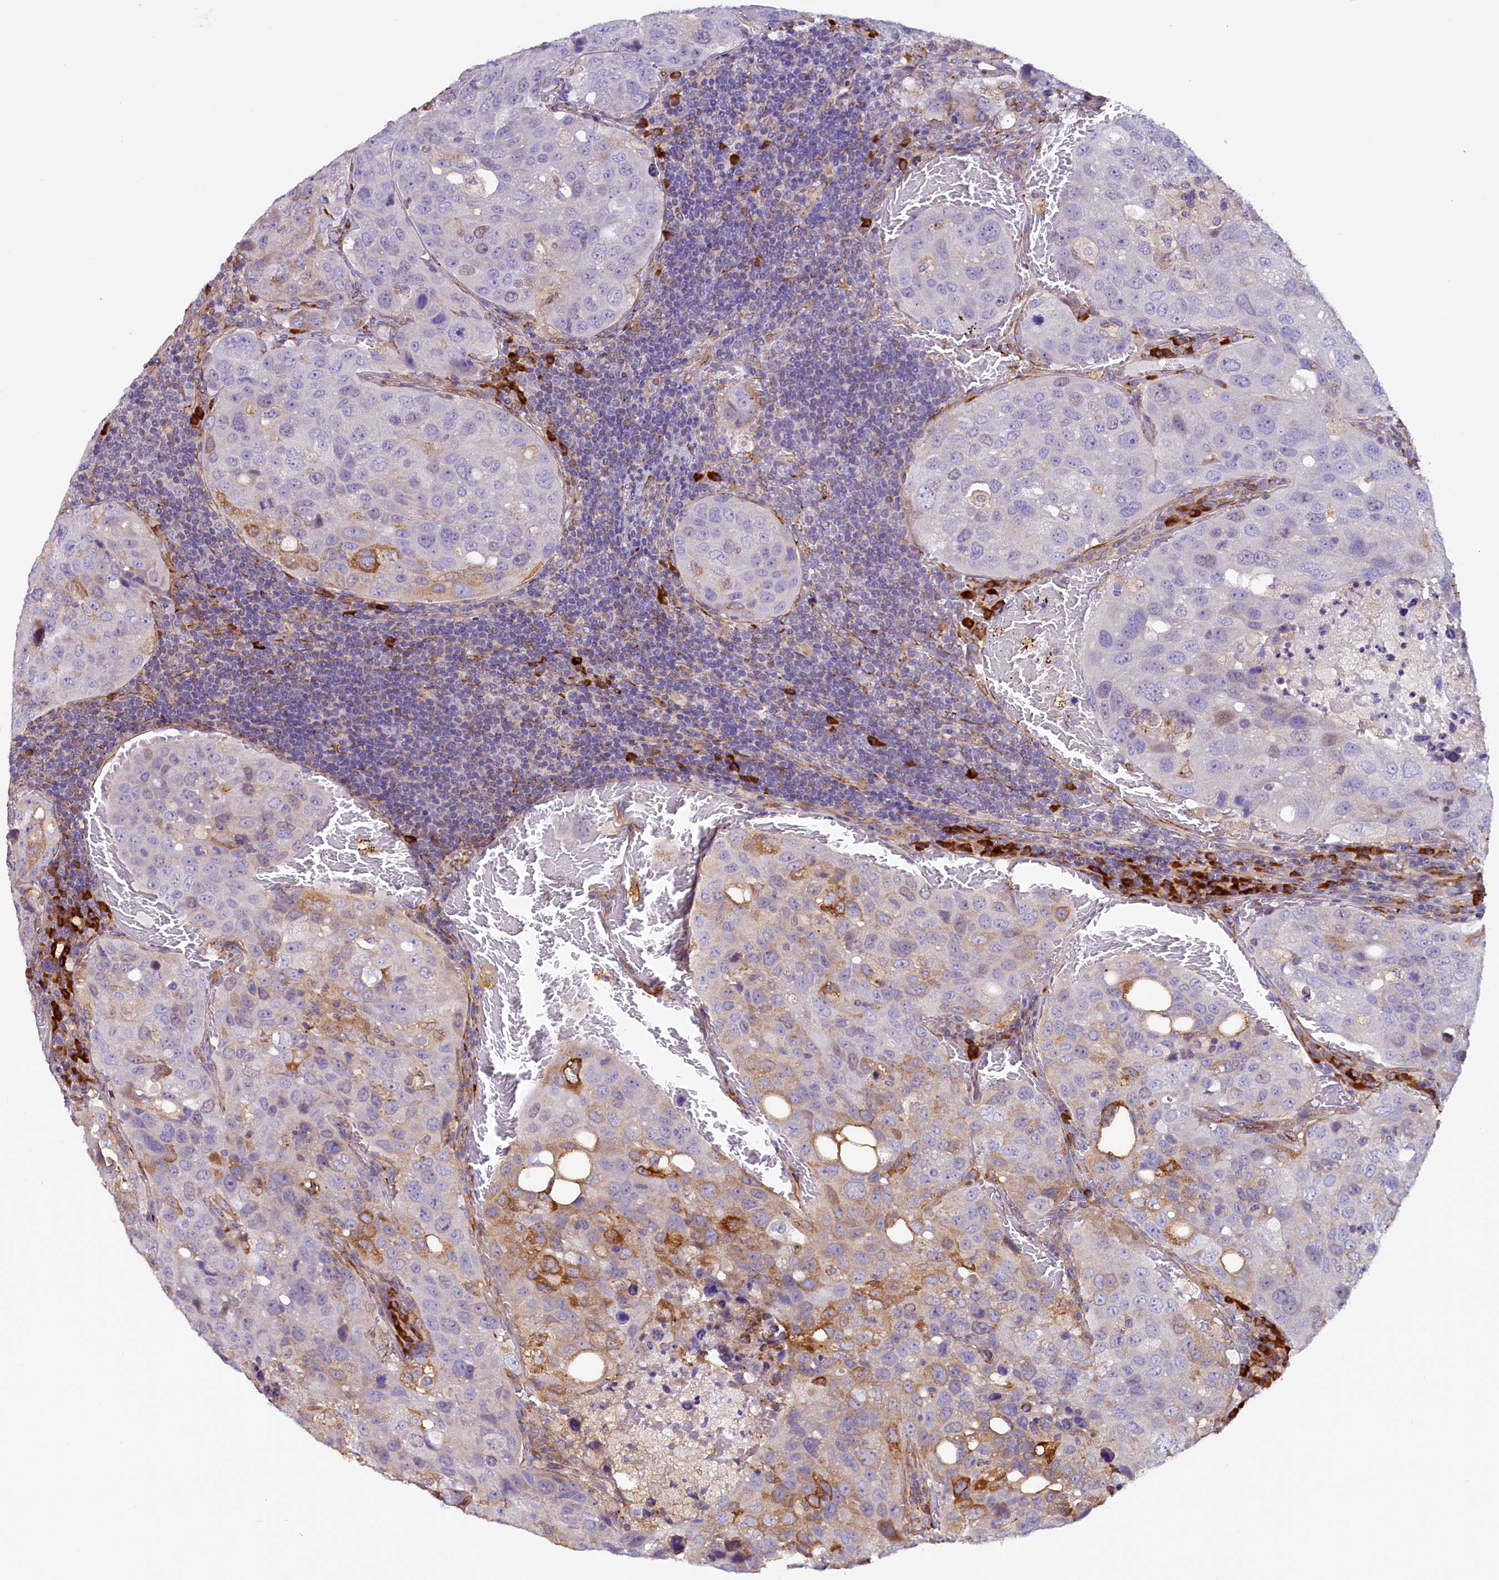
{"staining": {"intensity": "moderate", "quantity": "<25%", "location": "cytoplasmic/membranous"}, "tissue": "urothelial cancer", "cell_type": "Tumor cells", "image_type": "cancer", "snomed": [{"axis": "morphology", "description": "Urothelial carcinoma, High grade"}, {"axis": "topography", "description": "Lymph node"}, {"axis": "topography", "description": "Urinary bladder"}], "caption": "A high-resolution histopathology image shows IHC staining of urothelial cancer, which shows moderate cytoplasmic/membranous expression in about <25% of tumor cells.", "gene": "SSC5D", "patient": {"sex": "male", "age": 51}}